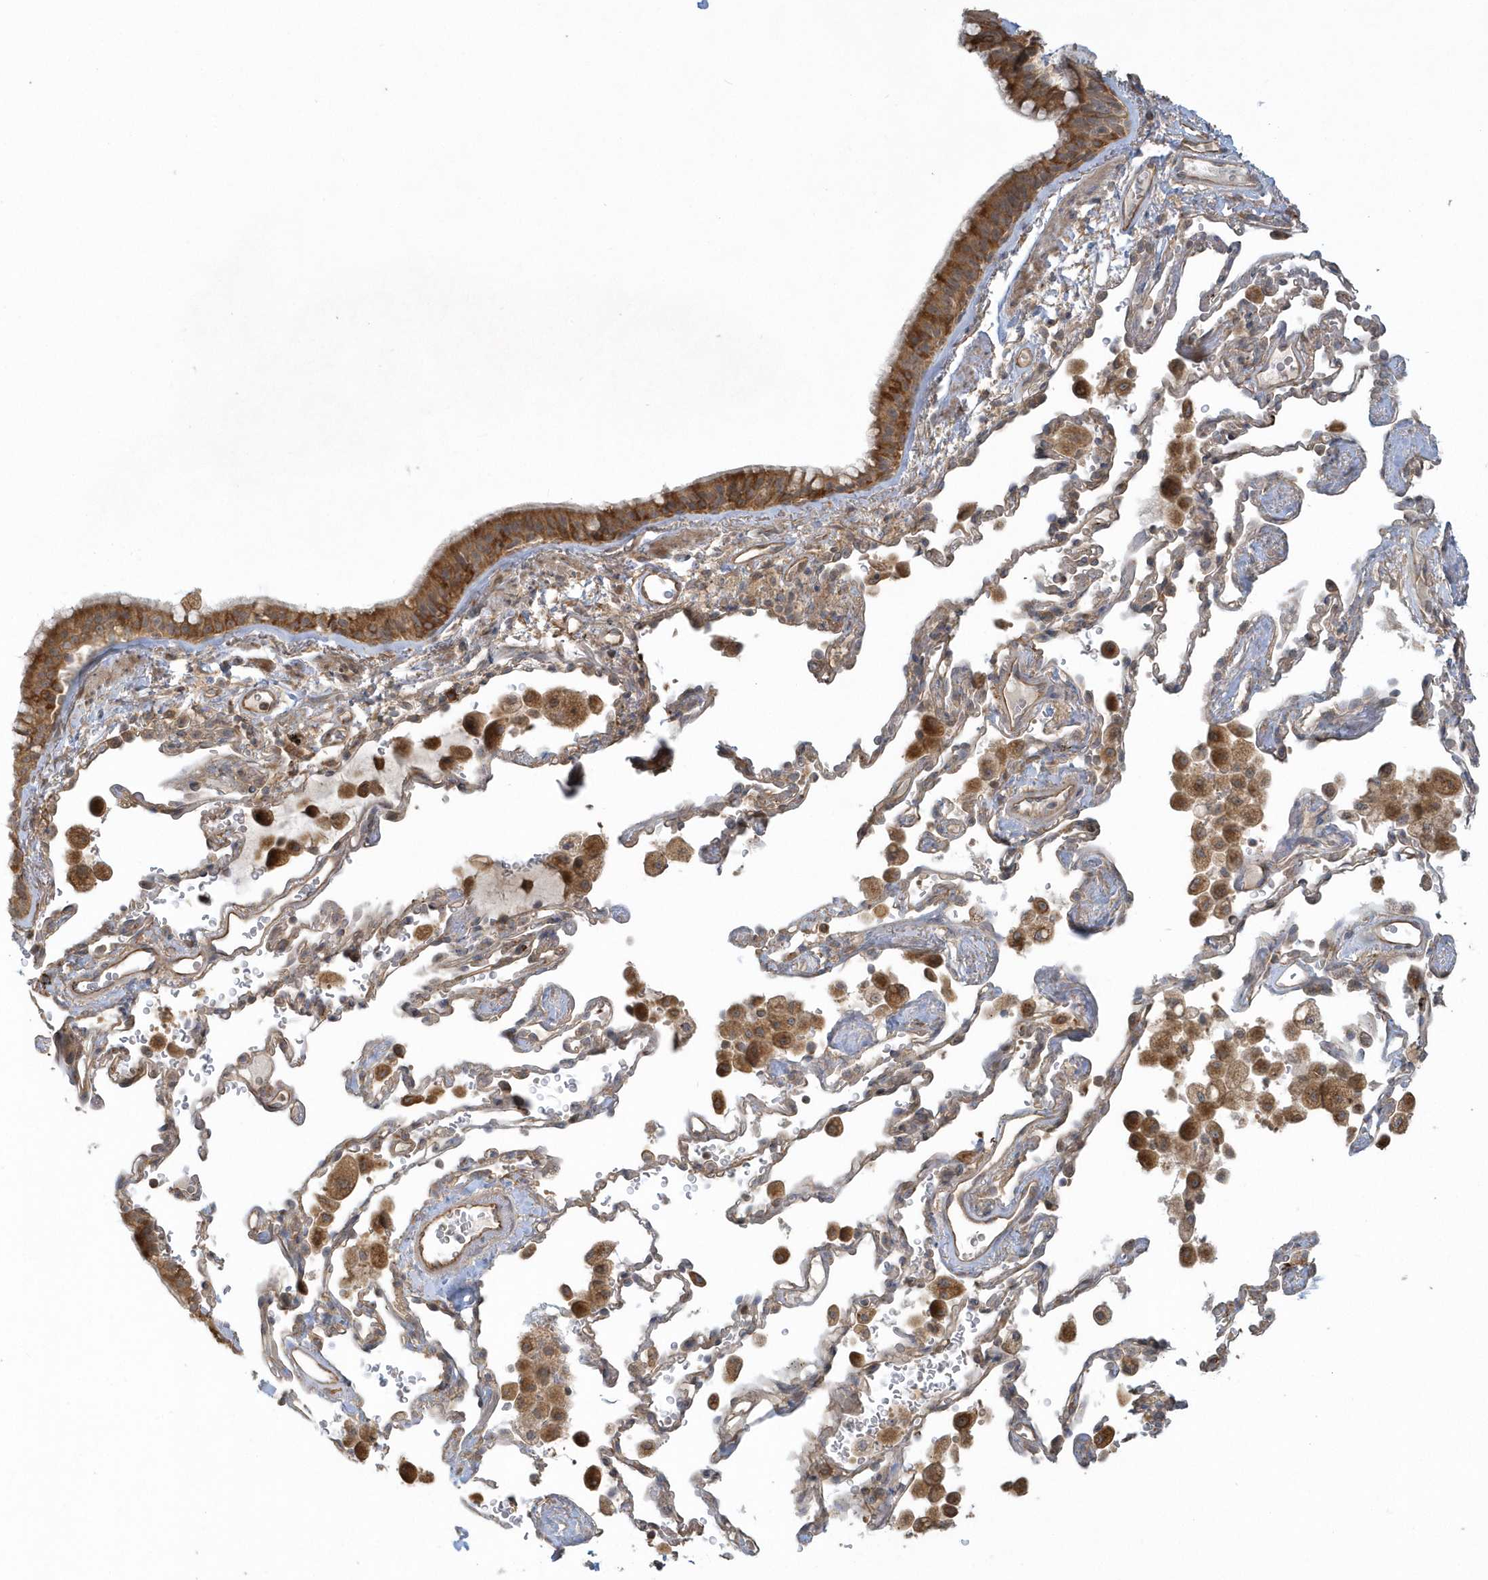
{"staining": {"intensity": "moderate", "quantity": ">75%", "location": "cytoplasmic/membranous"}, "tissue": "bronchus", "cell_type": "Respiratory epithelial cells", "image_type": "normal", "snomed": [{"axis": "morphology", "description": "Normal tissue, NOS"}, {"axis": "morphology", "description": "Adenocarcinoma, NOS"}, {"axis": "topography", "description": "Bronchus"}, {"axis": "topography", "description": "Lung"}], "caption": "Respiratory epithelial cells display medium levels of moderate cytoplasmic/membranous staining in about >75% of cells in benign human bronchus. (DAB (3,3'-diaminobenzidine) IHC with brightfield microscopy, high magnification).", "gene": "THG1L", "patient": {"sex": "male", "age": 54}}